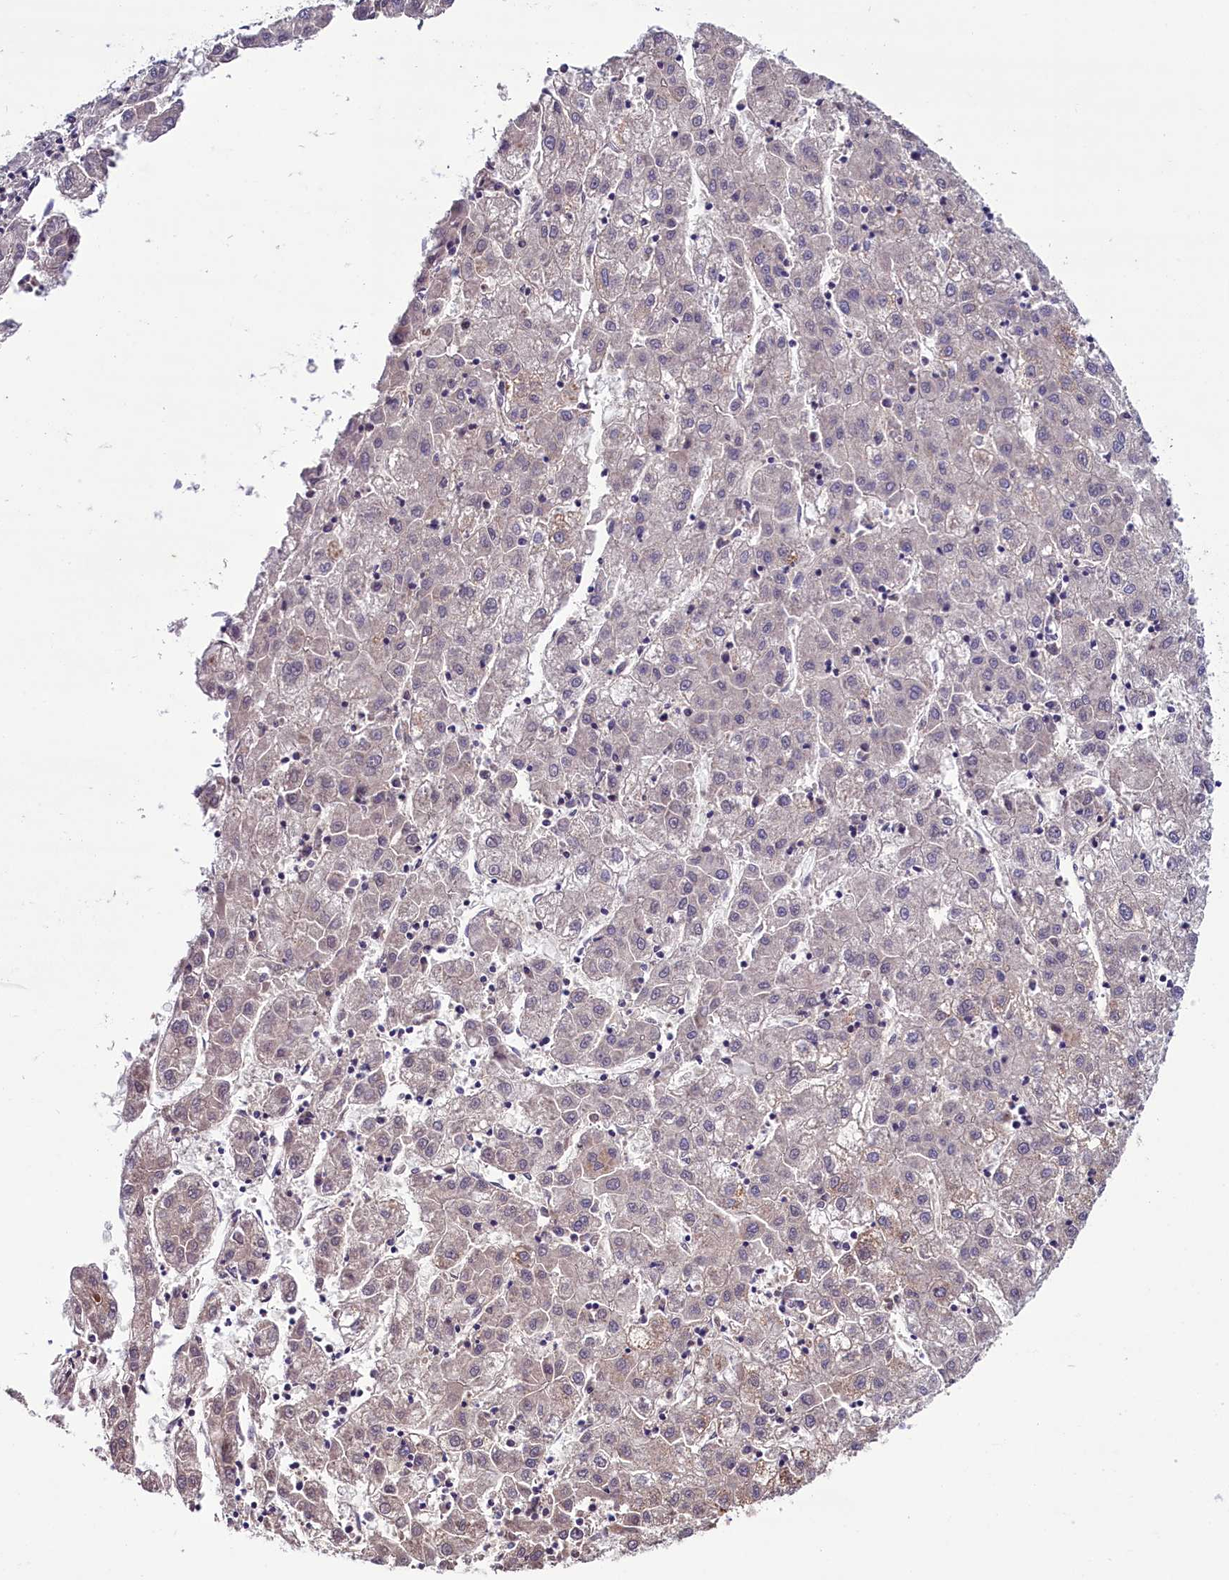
{"staining": {"intensity": "weak", "quantity": "<25%", "location": "cytoplasmic/membranous"}, "tissue": "liver cancer", "cell_type": "Tumor cells", "image_type": "cancer", "snomed": [{"axis": "morphology", "description": "Carcinoma, Hepatocellular, NOS"}, {"axis": "topography", "description": "Liver"}], "caption": "A high-resolution micrograph shows immunohistochemistry staining of liver cancer, which displays no significant staining in tumor cells. Brightfield microscopy of immunohistochemistry (IHC) stained with DAB (3,3'-diaminobenzidine) (brown) and hematoxylin (blue), captured at high magnification.", "gene": "SCD5", "patient": {"sex": "male", "age": 72}}